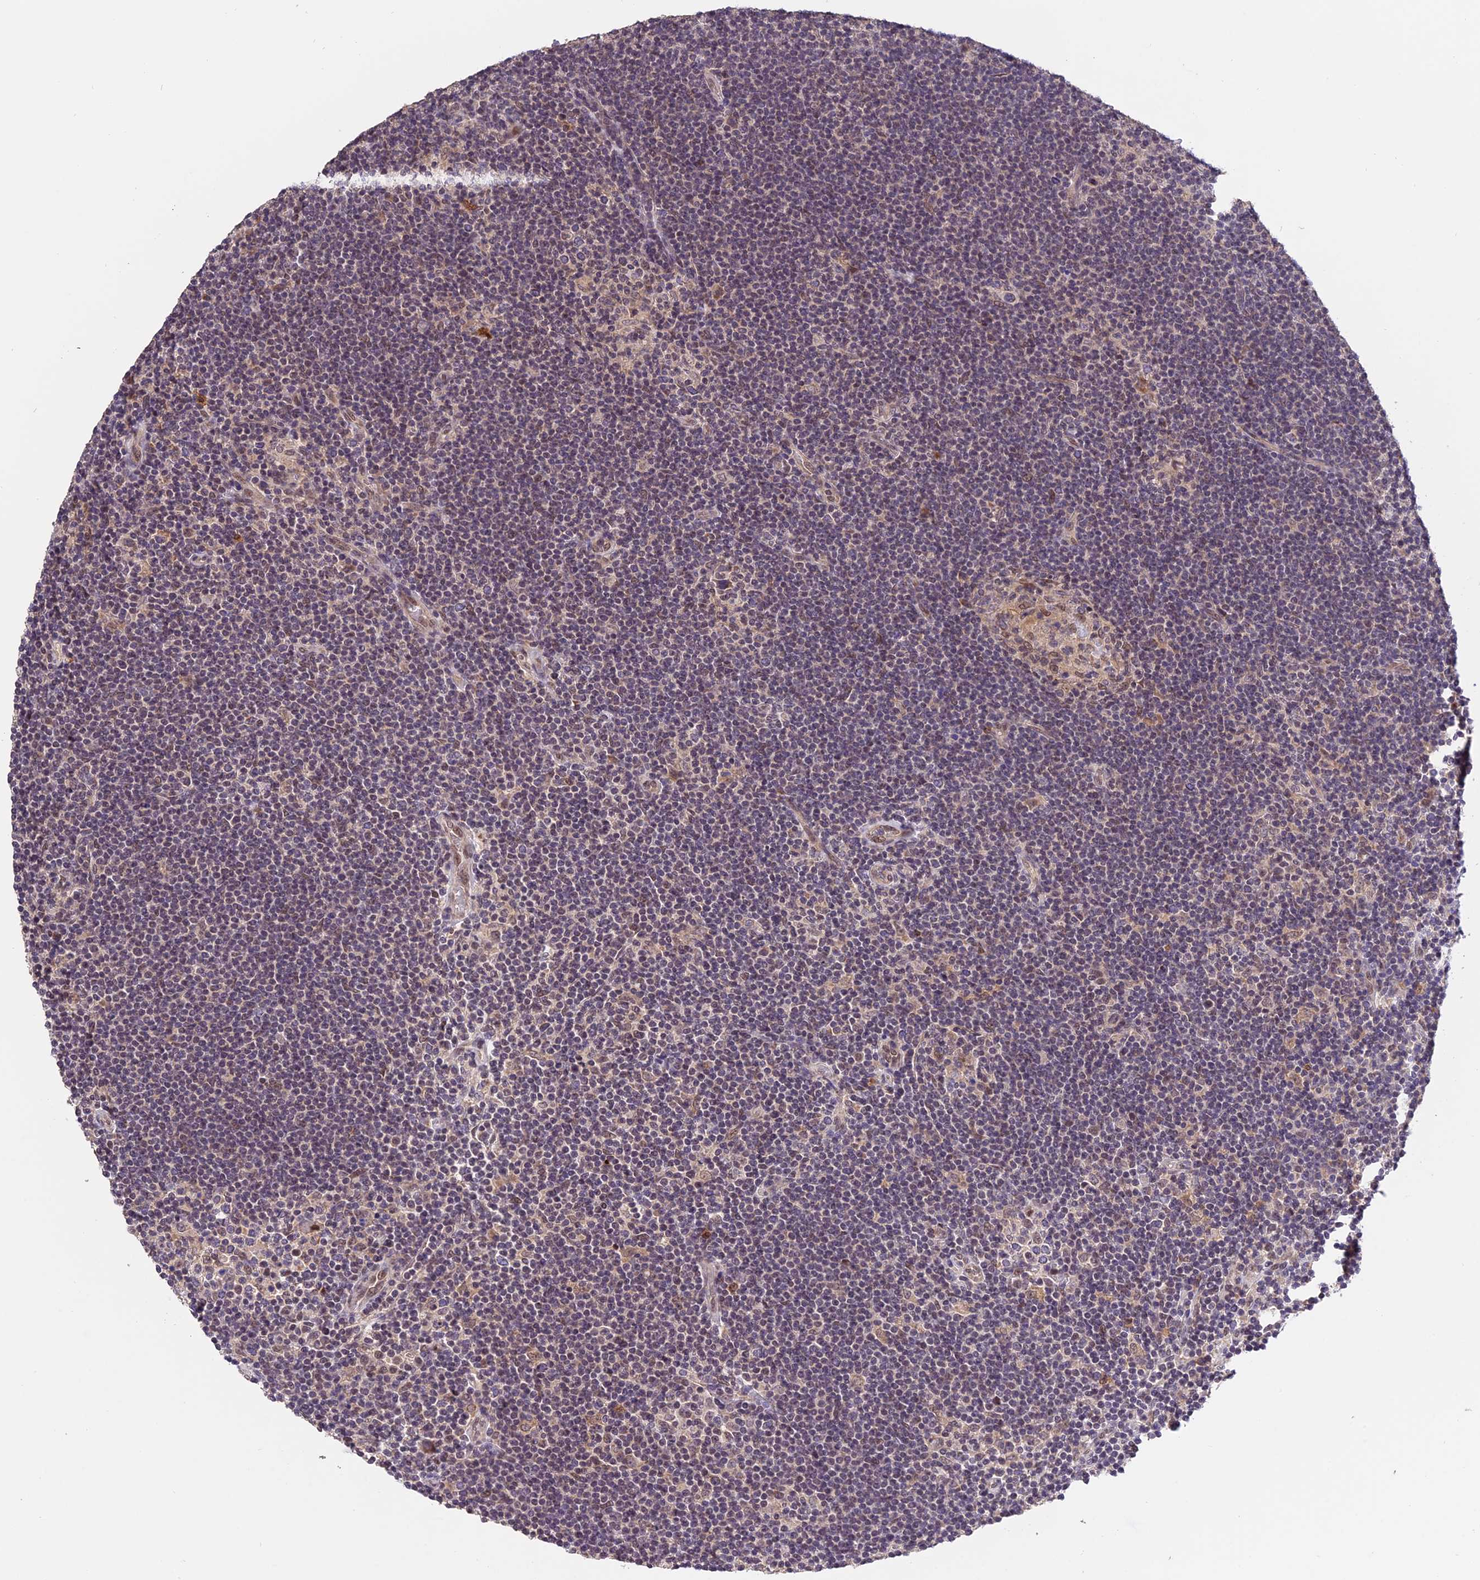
{"staining": {"intensity": "weak", "quantity": "25%-75%", "location": "nuclear"}, "tissue": "lymphoma", "cell_type": "Tumor cells", "image_type": "cancer", "snomed": [{"axis": "morphology", "description": "Hodgkin's disease, NOS"}, {"axis": "topography", "description": "Lymph node"}], "caption": "Protein analysis of lymphoma tissue shows weak nuclear positivity in approximately 25%-75% of tumor cells.", "gene": "MNS1", "patient": {"sex": "female", "age": 57}}